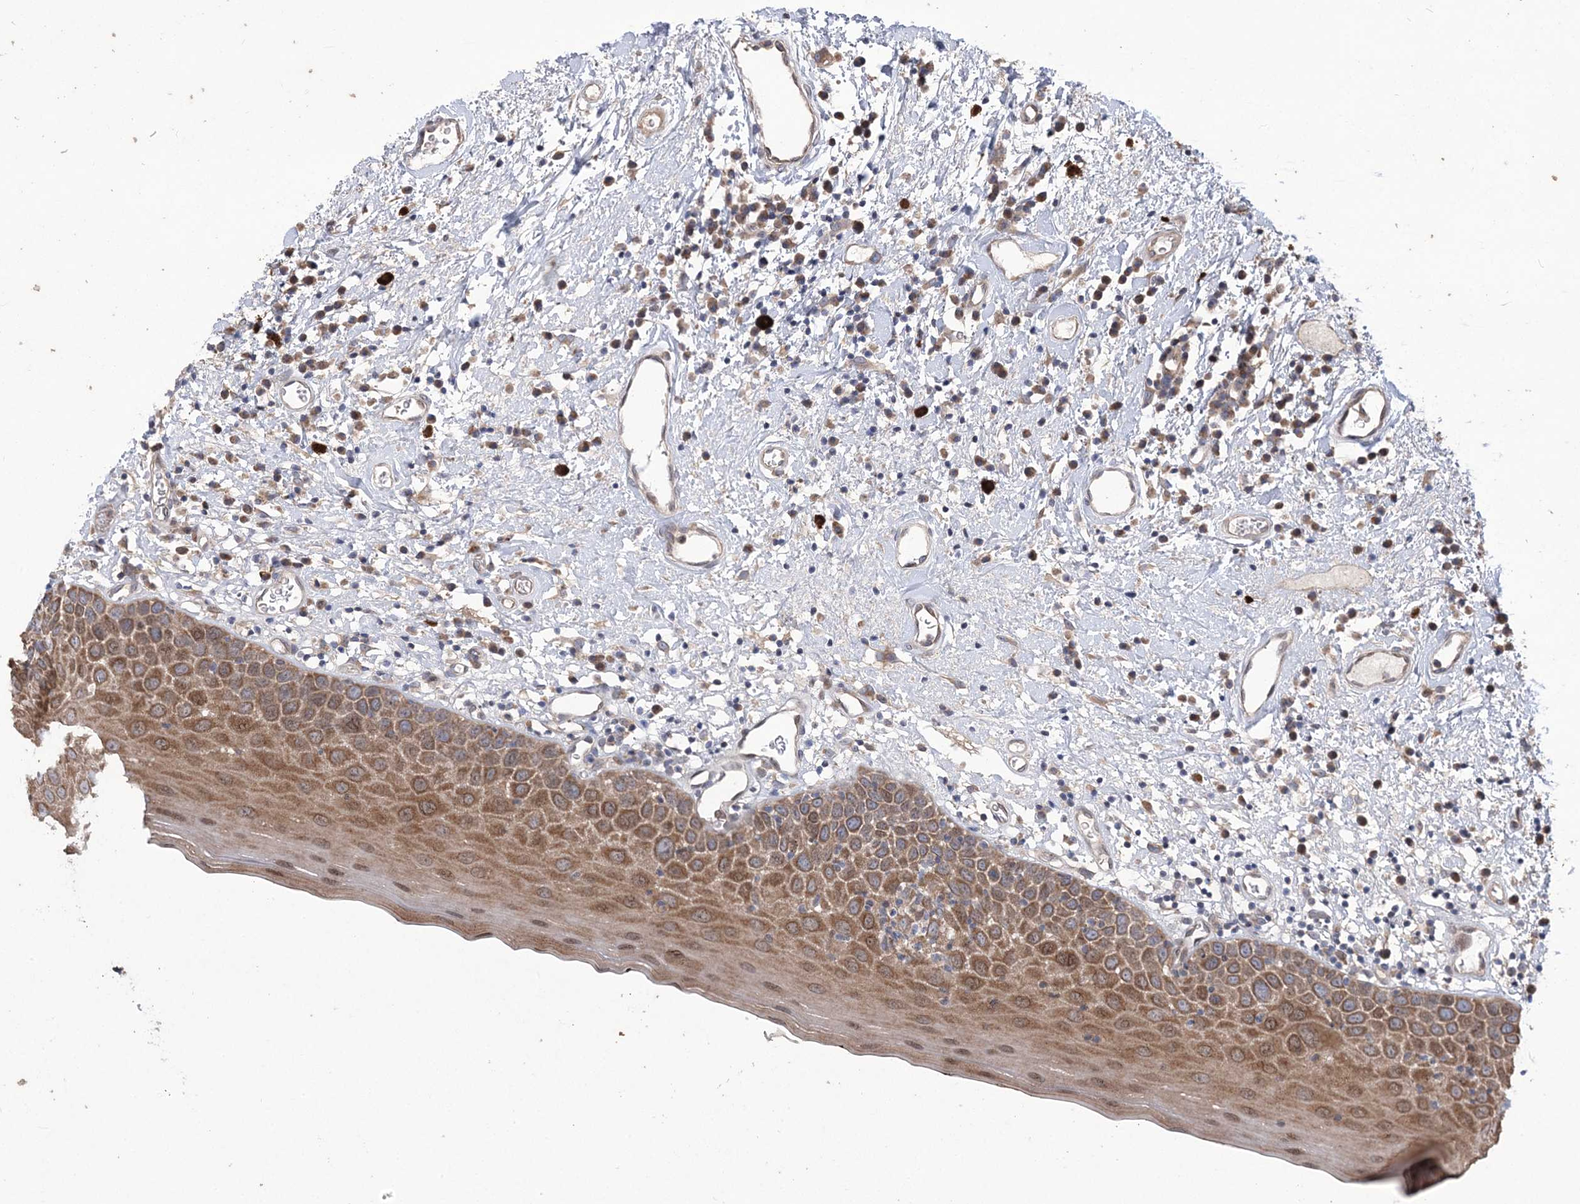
{"staining": {"intensity": "moderate", "quantity": ">75%", "location": "cytoplasmic/membranous"}, "tissue": "oral mucosa", "cell_type": "Squamous epithelial cells", "image_type": "normal", "snomed": [{"axis": "morphology", "description": "Normal tissue, NOS"}, {"axis": "topography", "description": "Oral tissue"}], "caption": "Oral mucosa was stained to show a protein in brown. There is medium levels of moderate cytoplasmic/membranous staining in approximately >75% of squamous epithelial cells. Immunohistochemistry (ihc) stains the protein in brown and the nuclei are stained blue.", "gene": "MTRF1L", "patient": {"sex": "male", "age": 74}}